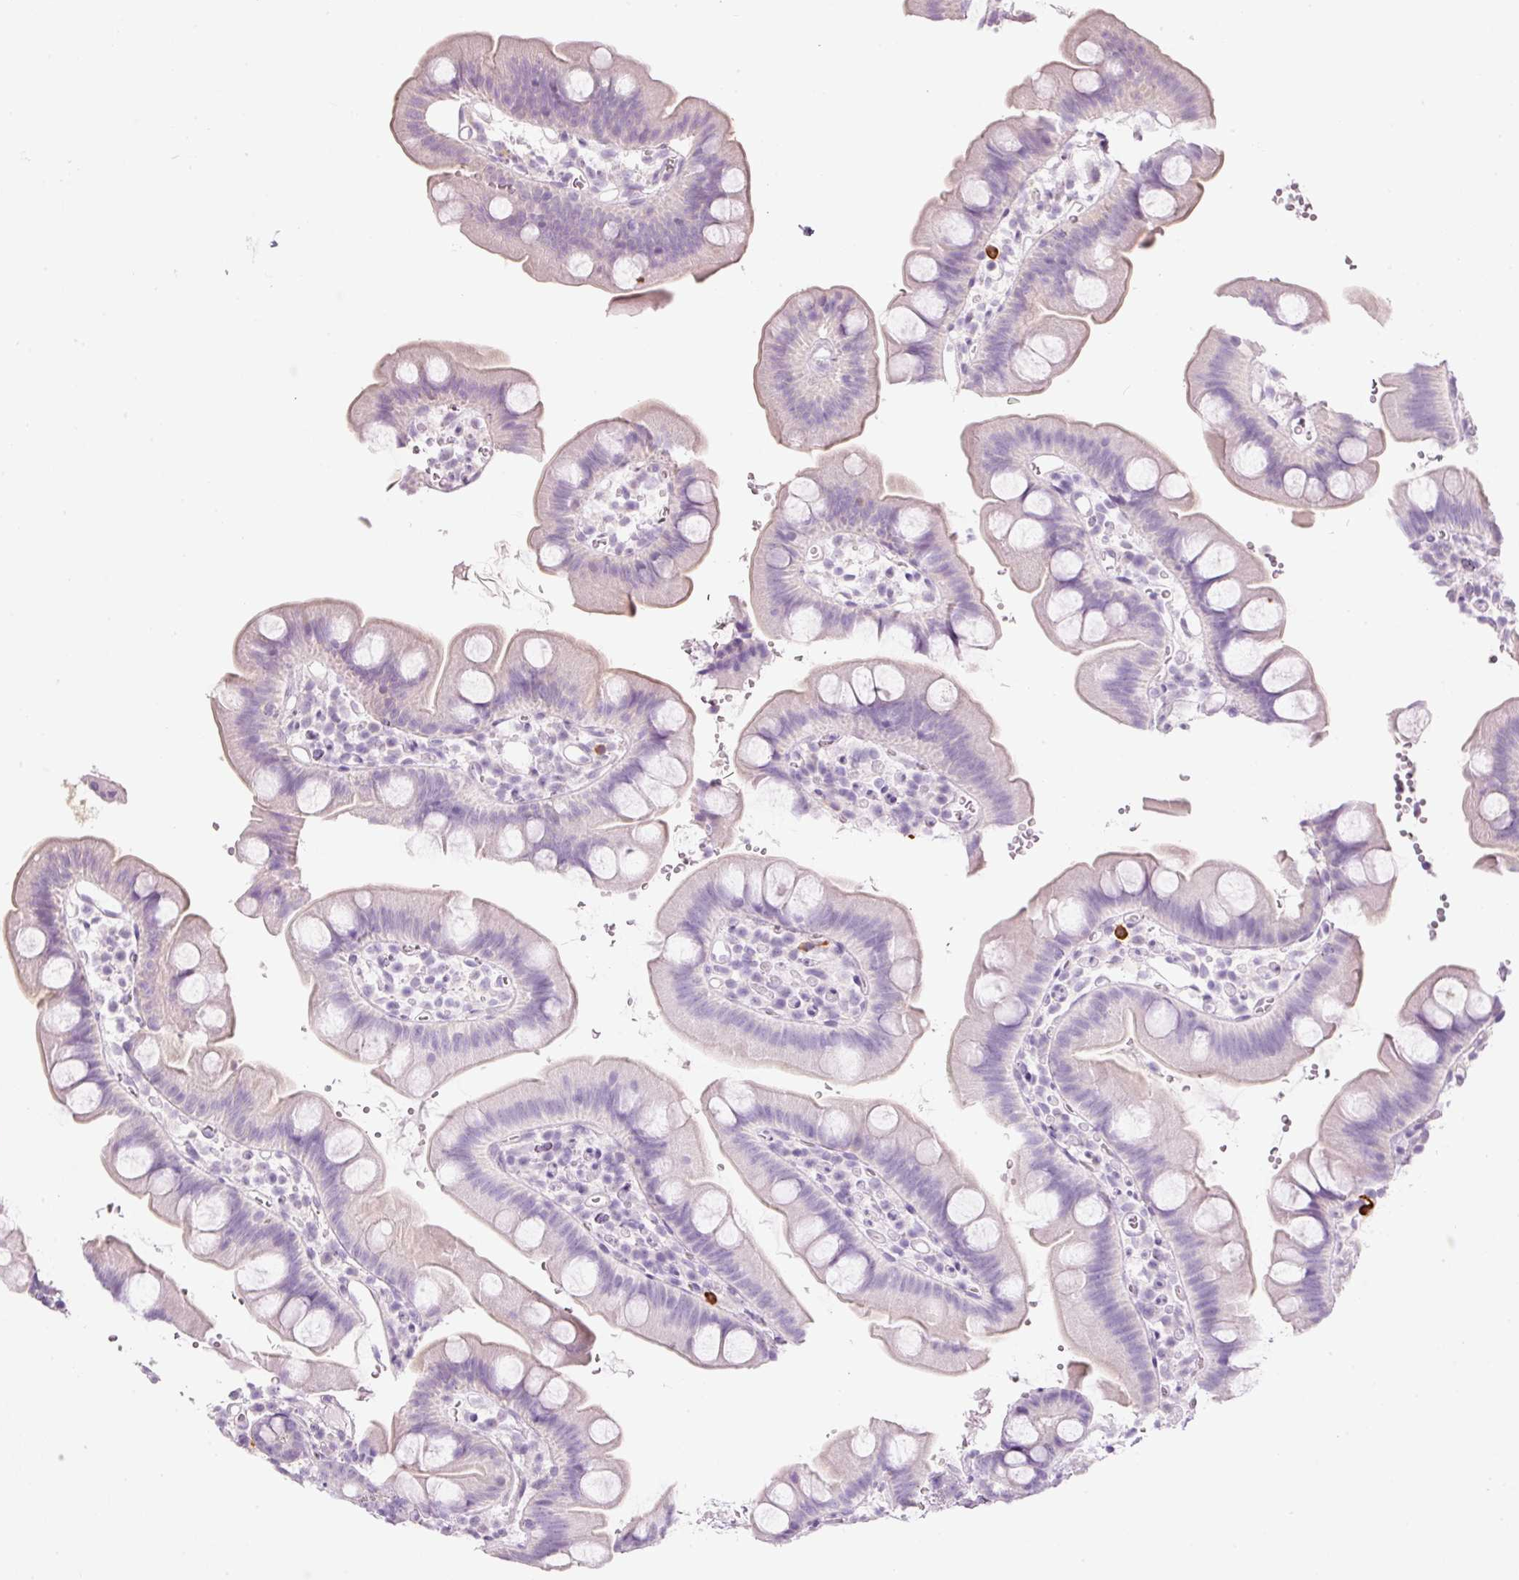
{"staining": {"intensity": "negative", "quantity": "none", "location": "none"}, "tissue": "small intestine", "cell_type": "Glandular cells", "image_type": "normal", "snomed": [{"axis": "morphology", "description": "Normal tissue, NOS"}, {"axis": "topography", "description": "Small intestine"}], "caption": "Immunohistochemistry (IHC) image of normal small intestine: small intestine stained with DAB (3,3'-diaminobenzidine) displays no significant protein expression in glandular cells.", "gene": "CMA1", "patient": {"sex": "female", "age": 68}}